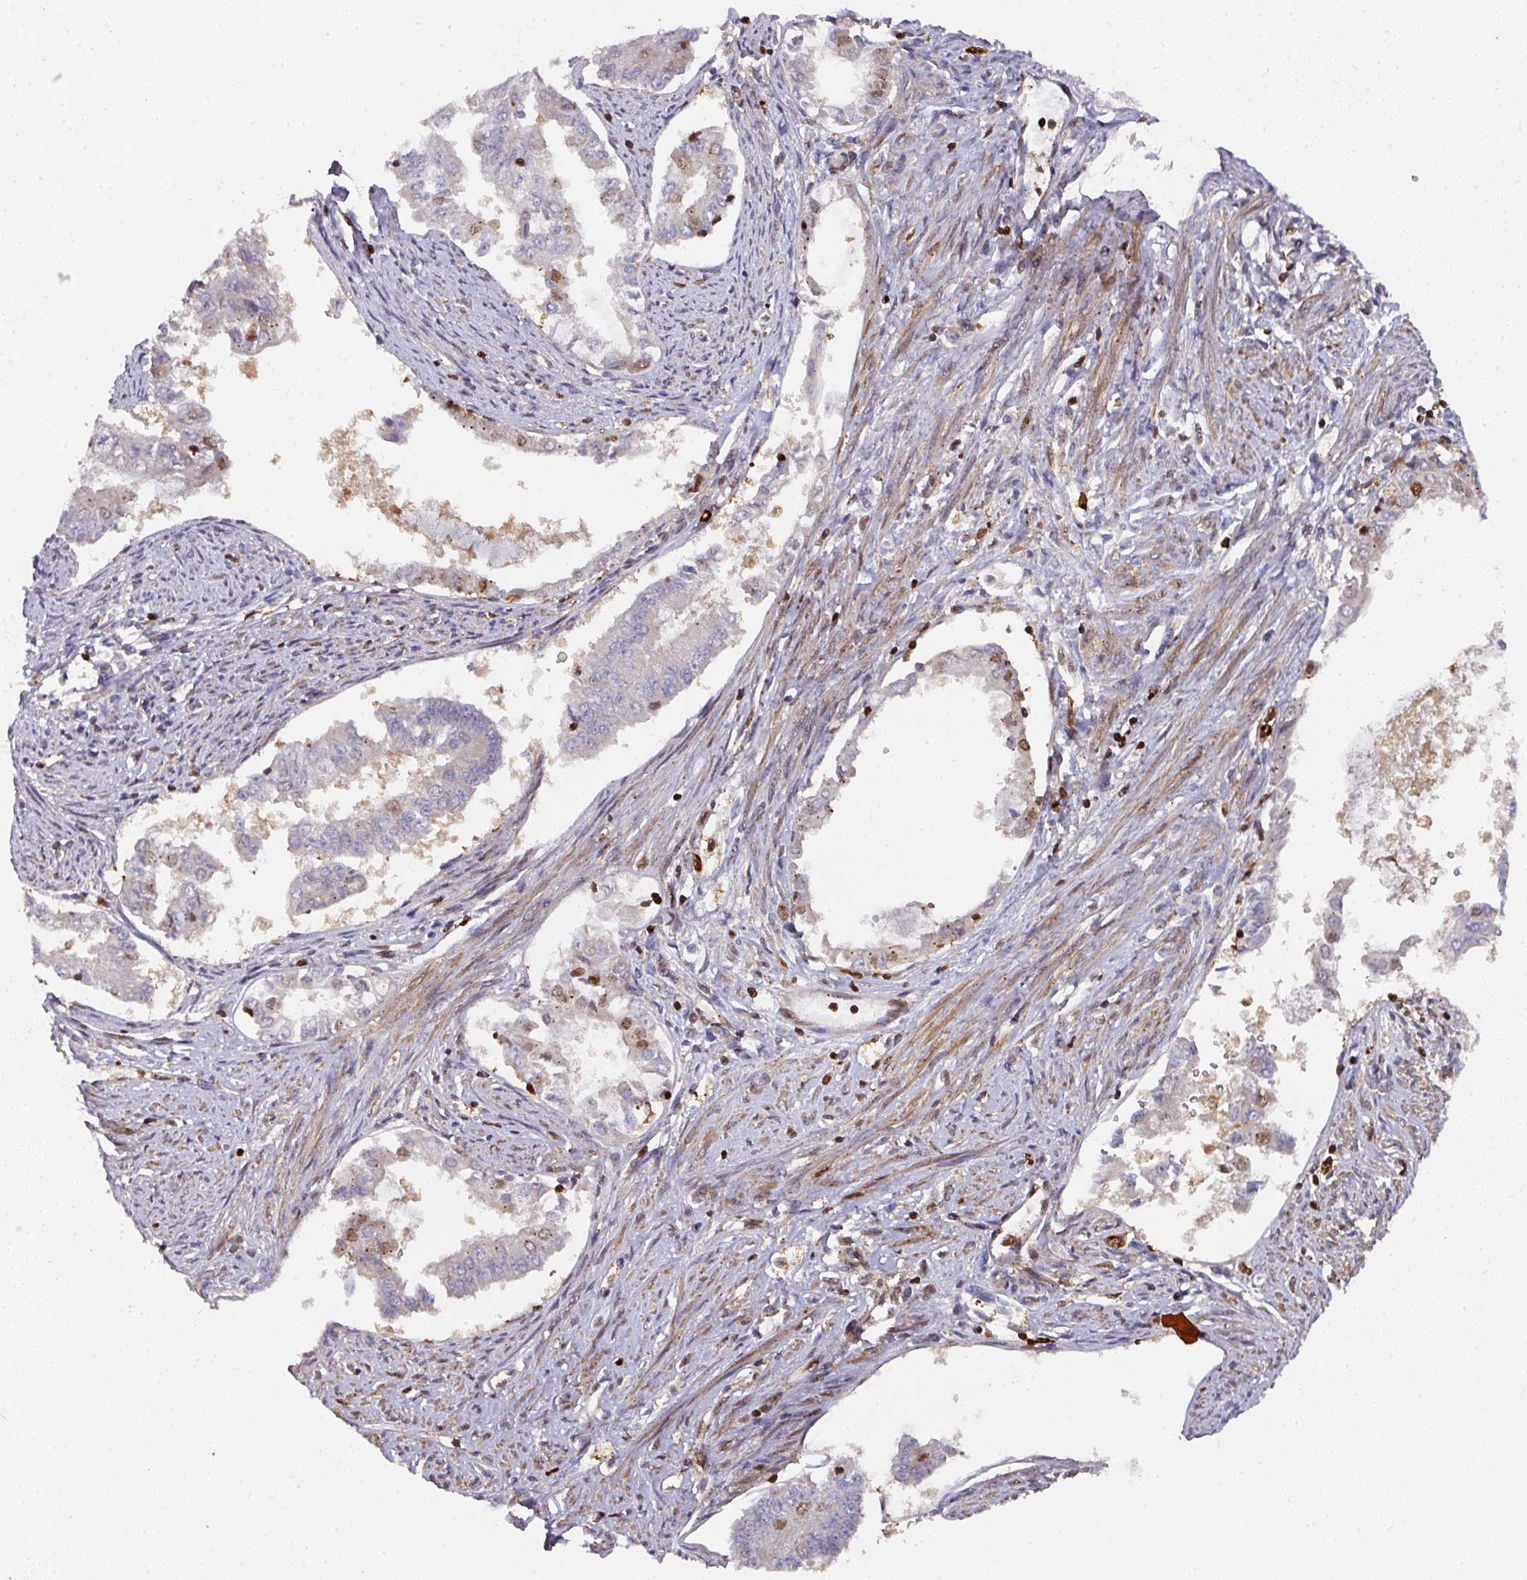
{"staining": {"intensity": "strong", "quantity": "25%-75%", "location": "nuclear"}, "tissue": "endometrial cancer", "cell_type": "Tumor cells", "image_type": "cancer", "snomed": [{"axis": "morphology", "description": "Adenocarcinoma, NOS"}, {"axis": "topography", "description": "Endometrium"}], "caption": "This histopathology image shows immunohistochemistry (IHC) staining of adenocarcinoma (endometrial), with high strong nuclear staining in about 25%-75% of tumor cells.", "gene": "DIDO1", "patient": {"sex": "female", "age": 76}}